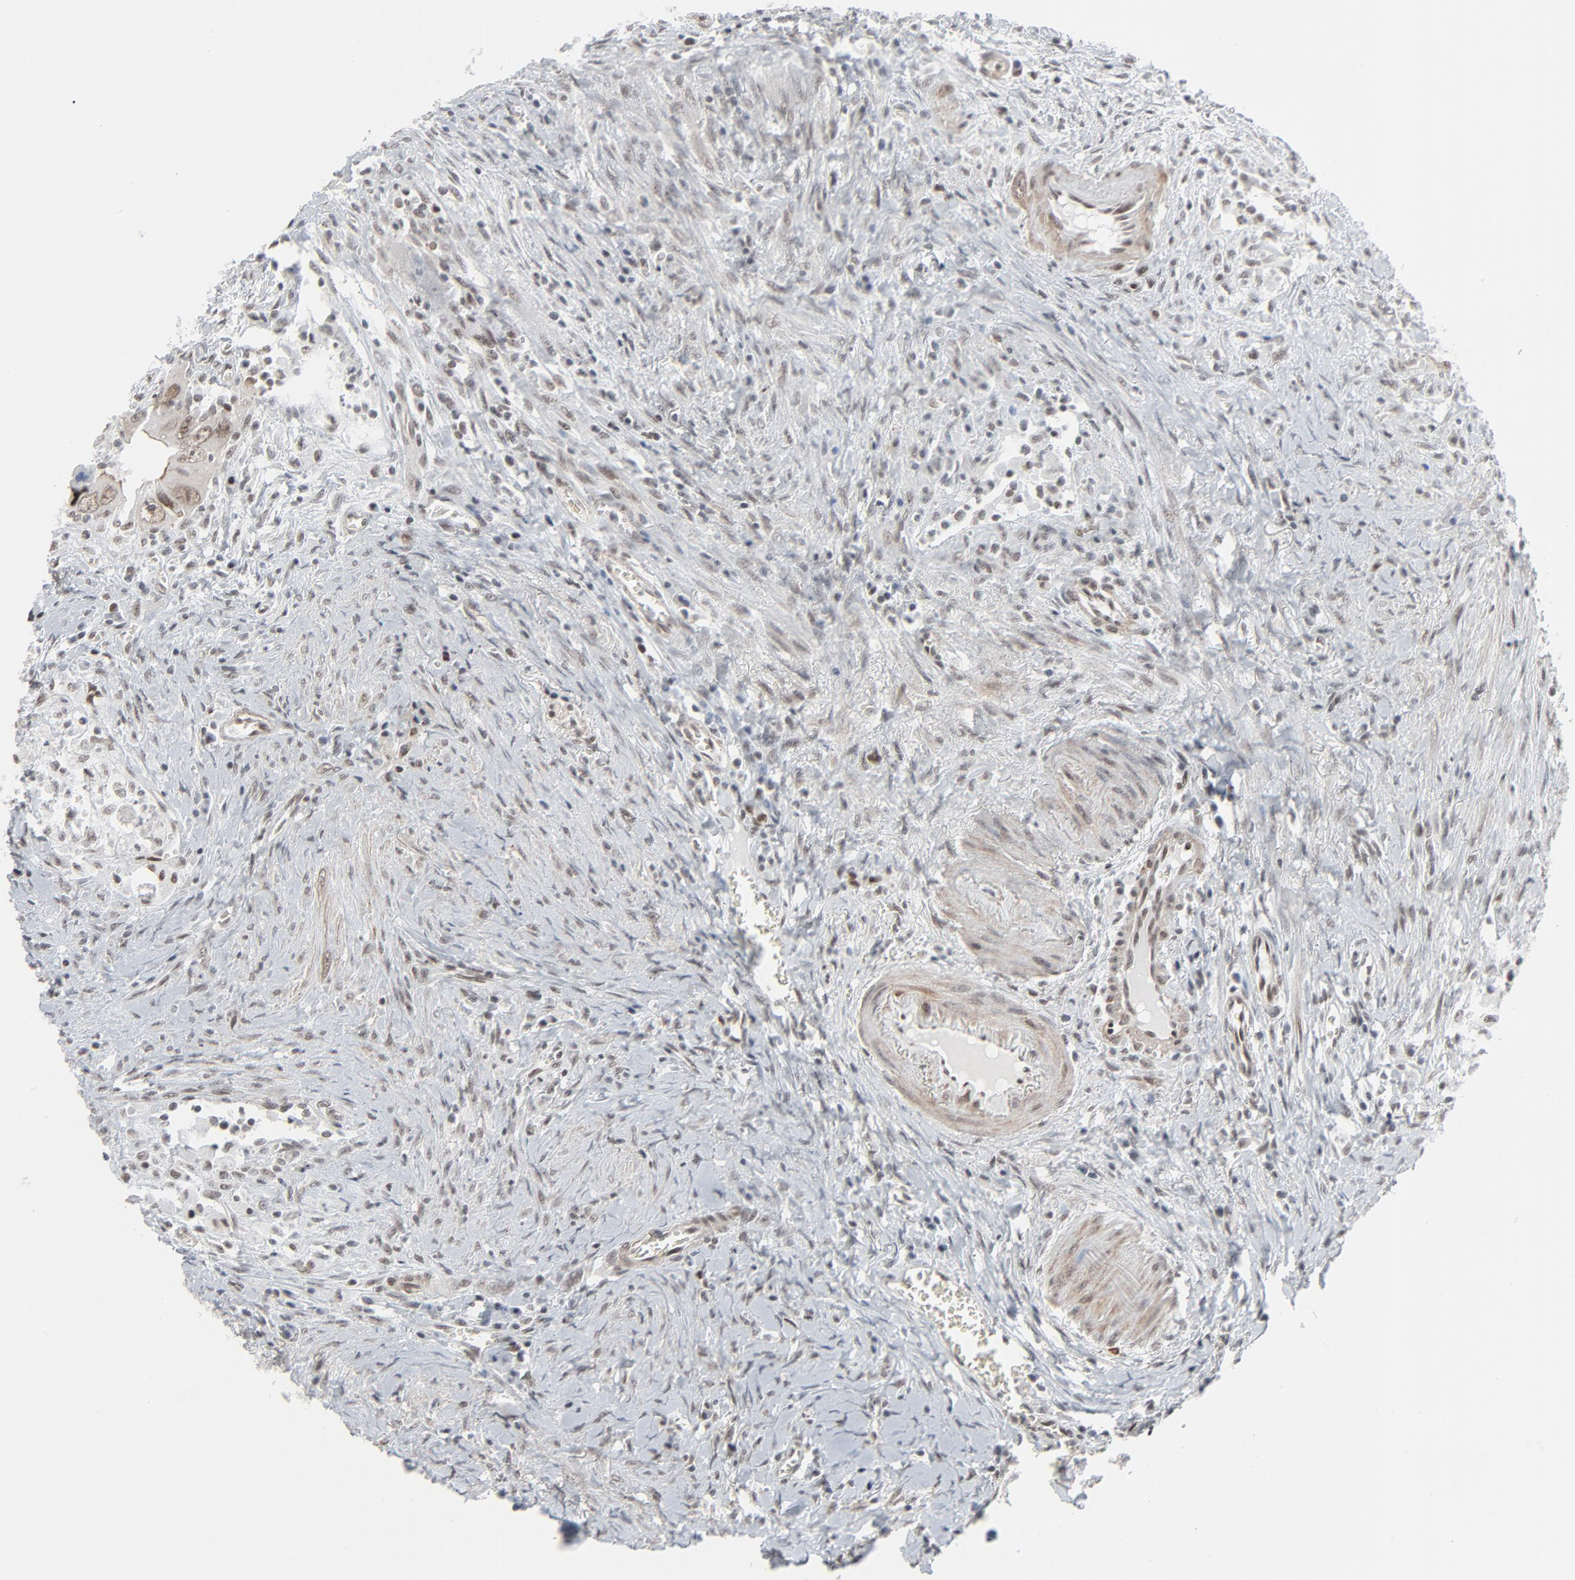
{"staining": {"intensity": "moderate", "quantity": "25%-75%", "location": "nuclear"}, "tissue": "colorectal cancer", "cell_type": "Tumor cells", "image_type": "cancer", "snomed": [{"axis": "morphology", "description": "Adenocarcinoma, NOS"}, {"axis": "topography", "description": "Rectum"}], "caption": "DAB immunohistochemical staining of human colorectal cancer exhibits moderate nuclear protein positivity in about 25%-75% of tumor cells.", "gene": "FBXO28", "patient": {"sex": "male", "age": 70}}